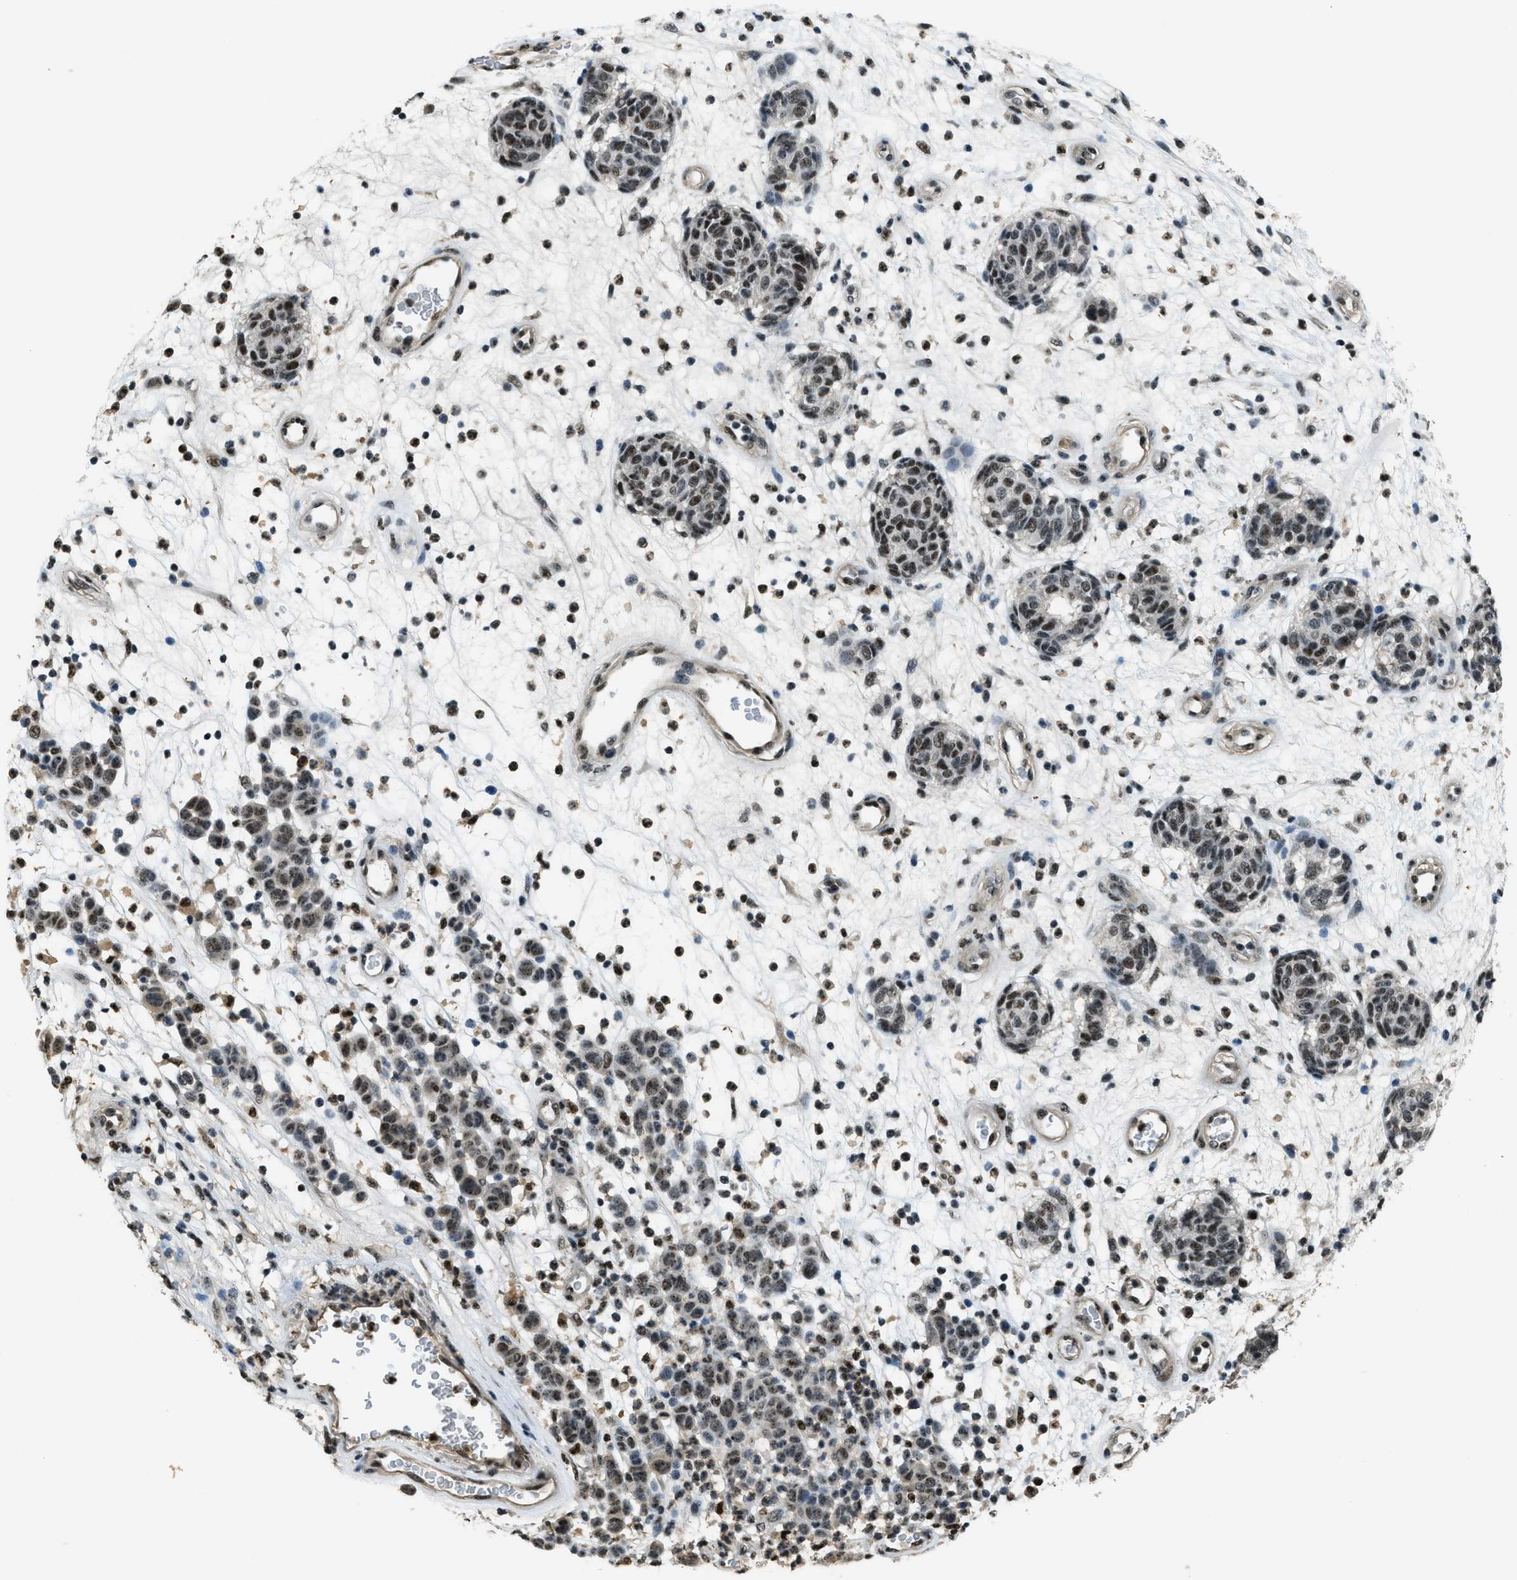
{"staining": {"intensity": "moderate", "quantity": ">75%", "location": "nuclear"}, "tissue": "melanoma", "cell_type": "Tumor cells", "image_type": "cancer", "snomed": [{"axis": "morphology", "description": "Malignant melanoma, NOS"}, {"axis": "topography", "description": "Skin"}], "caption": "A high-resolution histopathology image shows immunohistochemistry staining of melanoma, which reveals moderate nuclear staining in approximately >75% of tumor cells.", "gene": "SP100", "patient": {"sex": "male", "age": 59}}